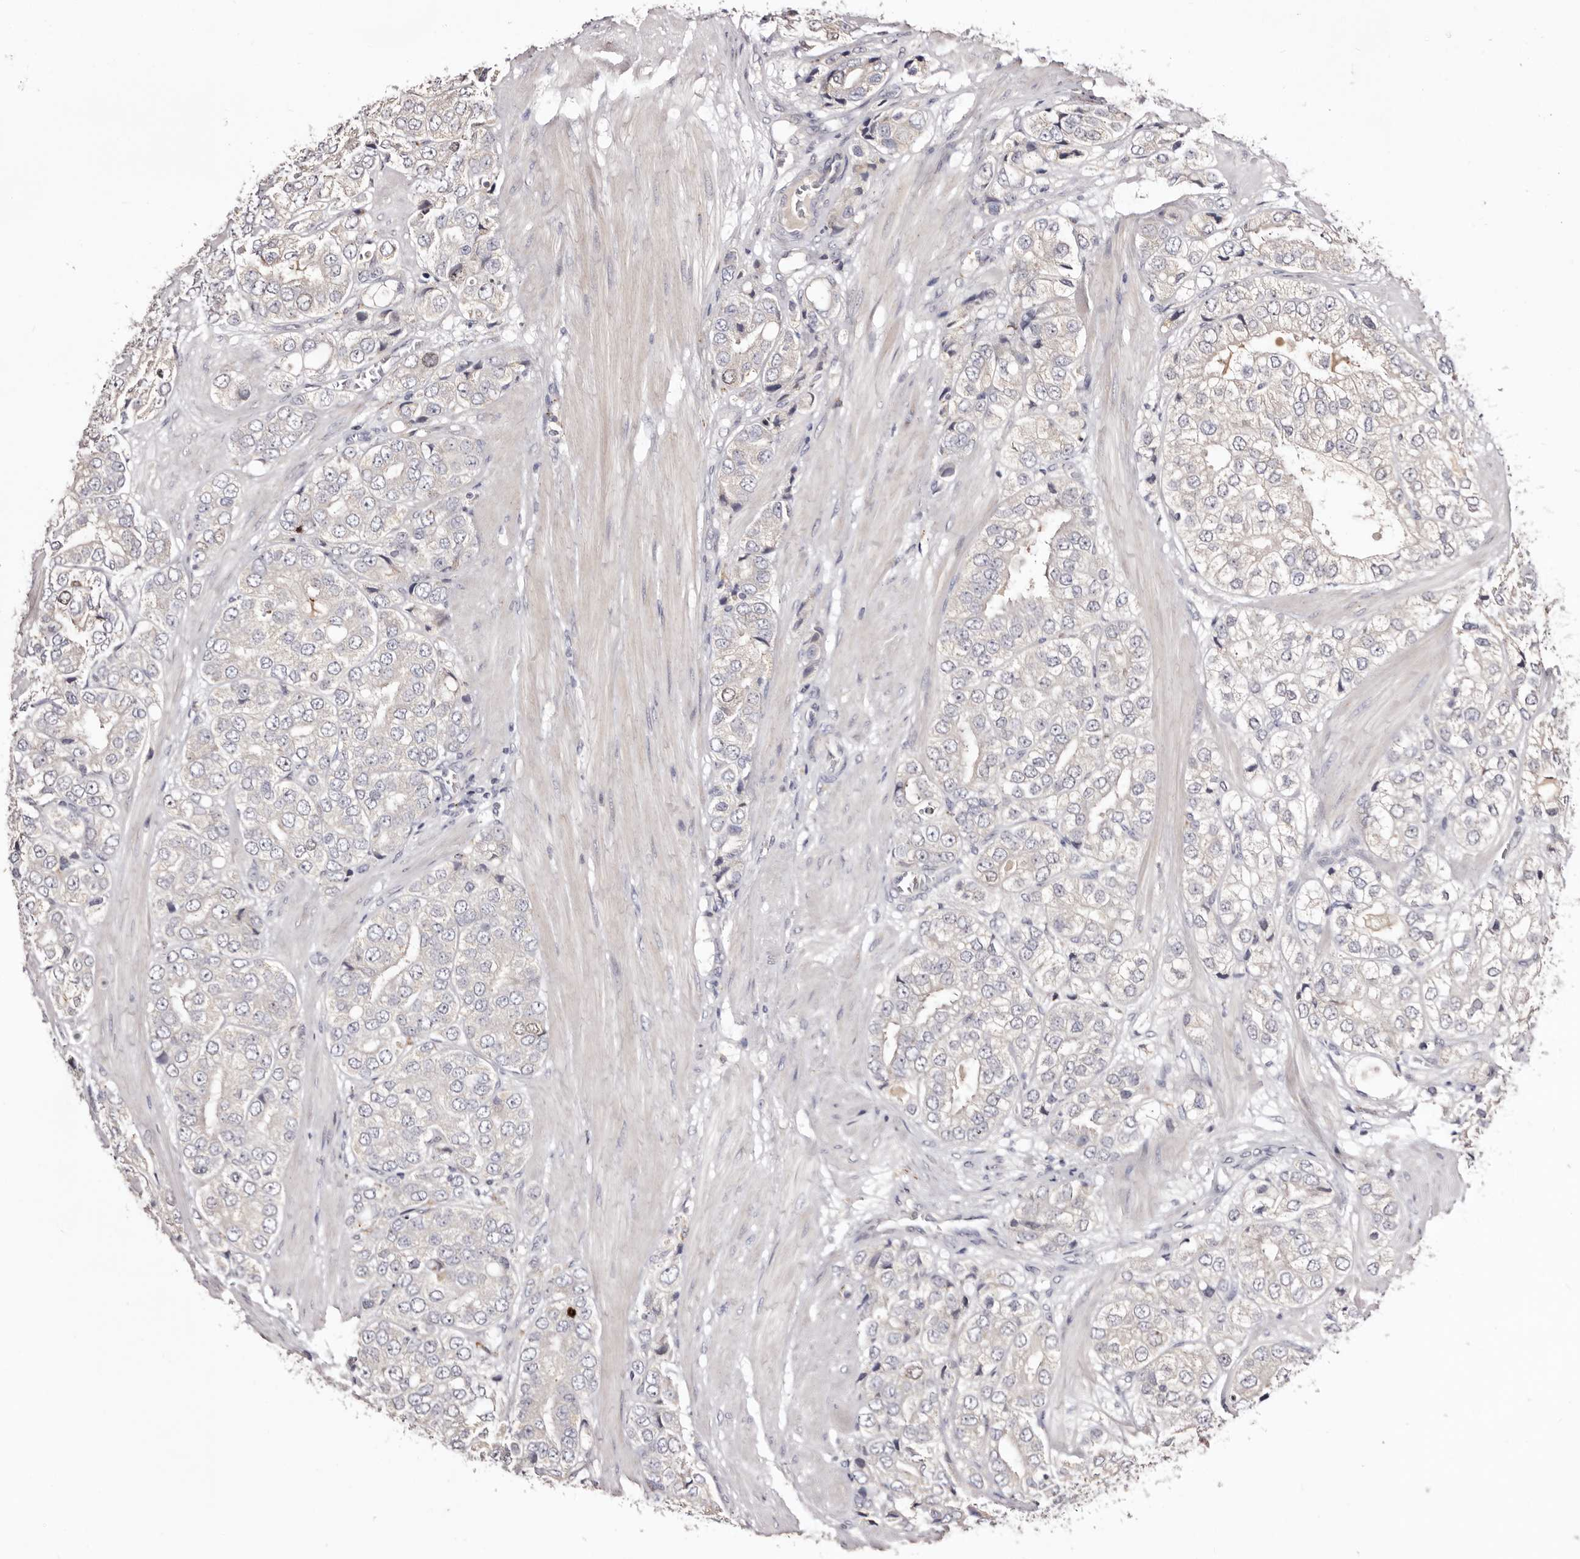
{"staining": {"intensity": "negative", "quantity": "none", "location": "none"}, "tissue": "prostate cancer", "cell_type": "Tumor cells", "image_type": "cancer", "snomed": [{"axis": "morphology", "description": "Adenocarcinoma, High grade"}, {"axis": "topography", "description": "Prostate"}], "caption": "Immunohistochemical staining of human prostate cancer exhibits no significant staining in tumor cells.", "gene": "CDCA8", "patient": {"sex": "male", "age": 50}}